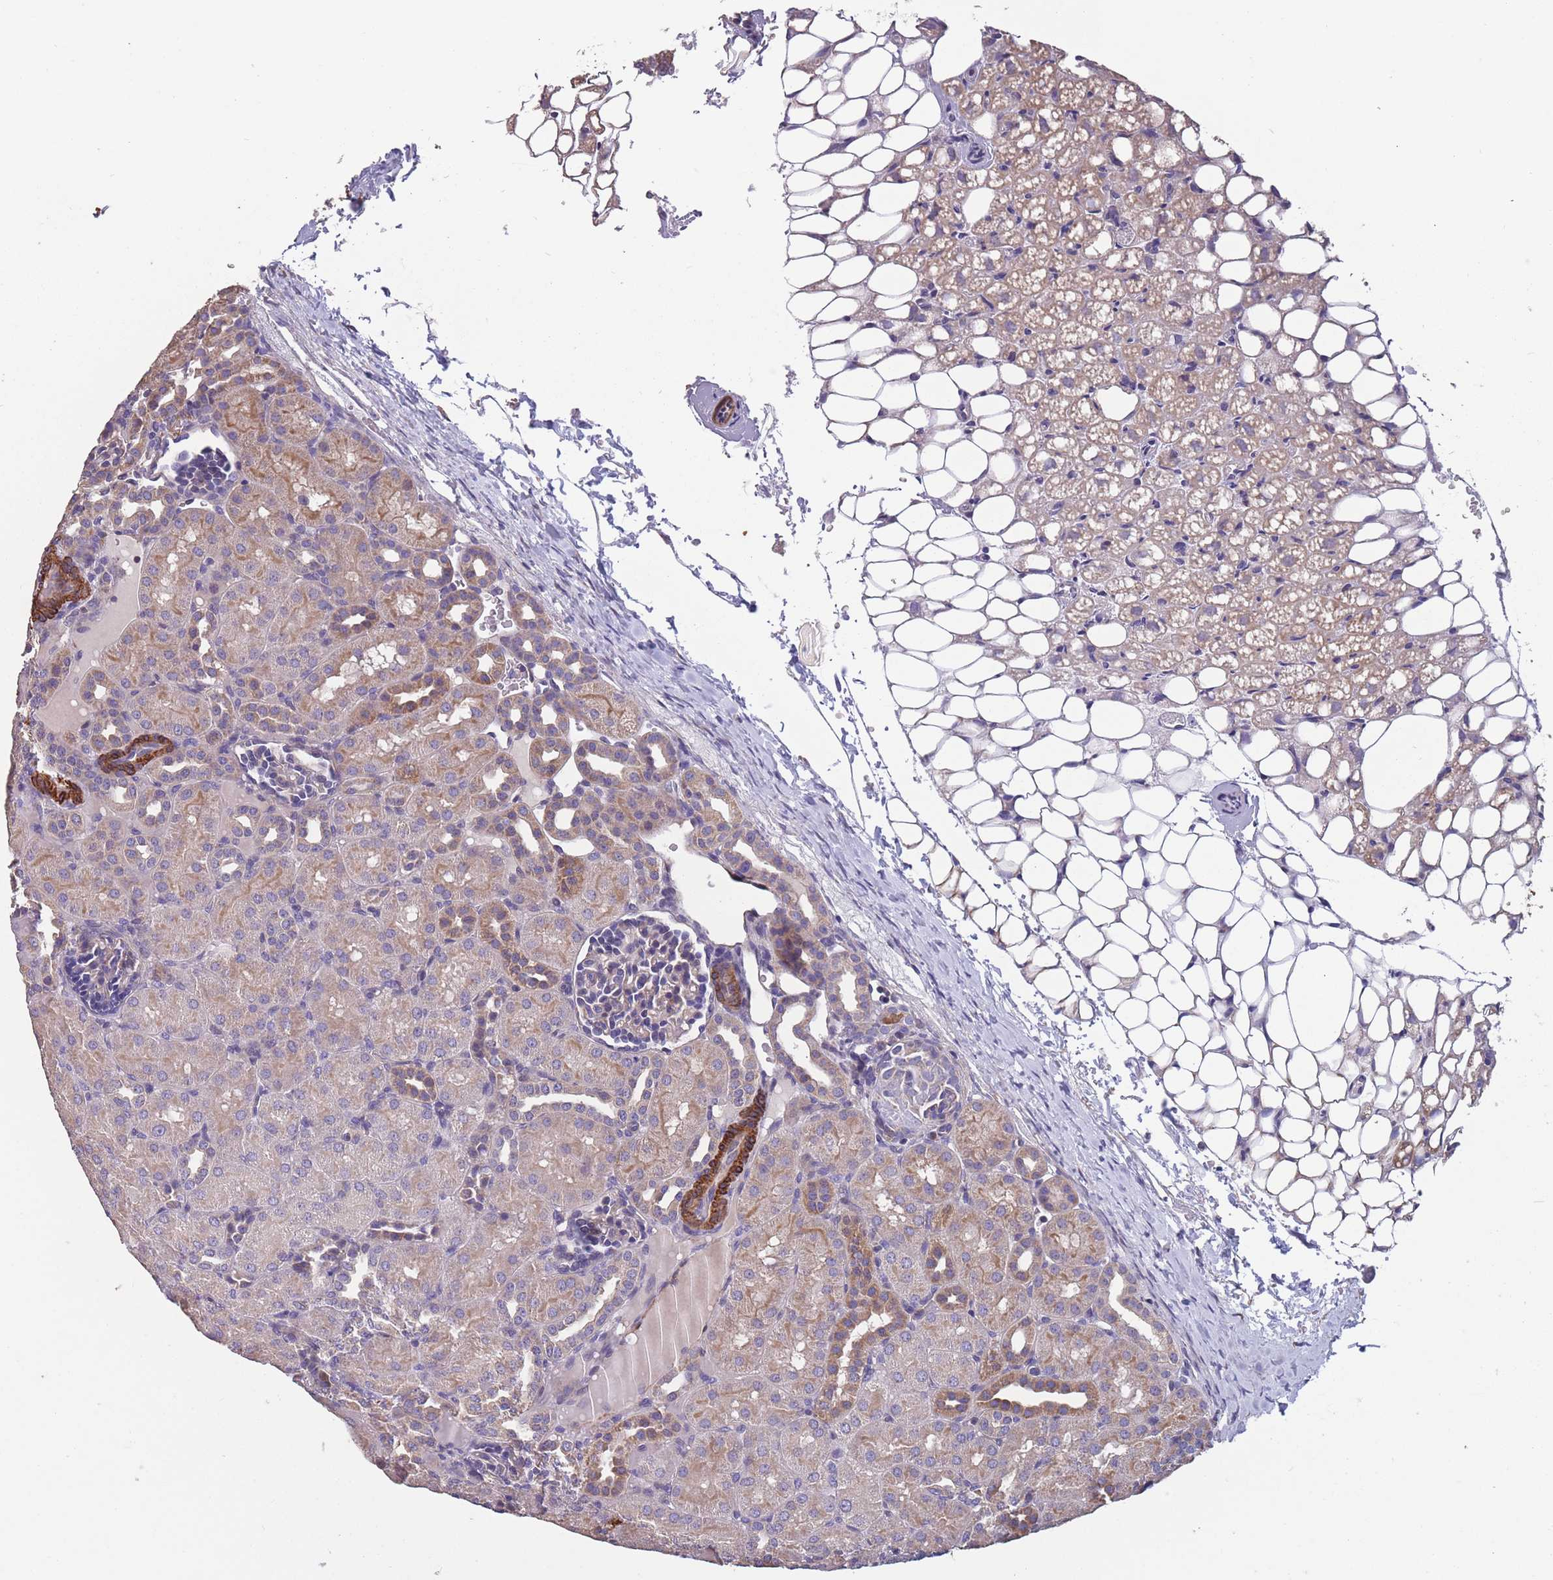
{"staining": {"intensity": "weak", "quantity": "<25%", "location": "cytoplasmic/membranous"}, "tissue": "kidney", "cell_type": "Cells in glomeruli", "image_type": "normal", "snomed": [{"axis": "morphology", "description": "Normal tissue, NOS"}, {"axis": "topography", "description": "Kidney"}], "caption": "Protein analysis of benign kidney displays no significant staining in cells in glomeruli.", "gene": "TOMM40L", "patient": {"sex": "male", "age": 1}}